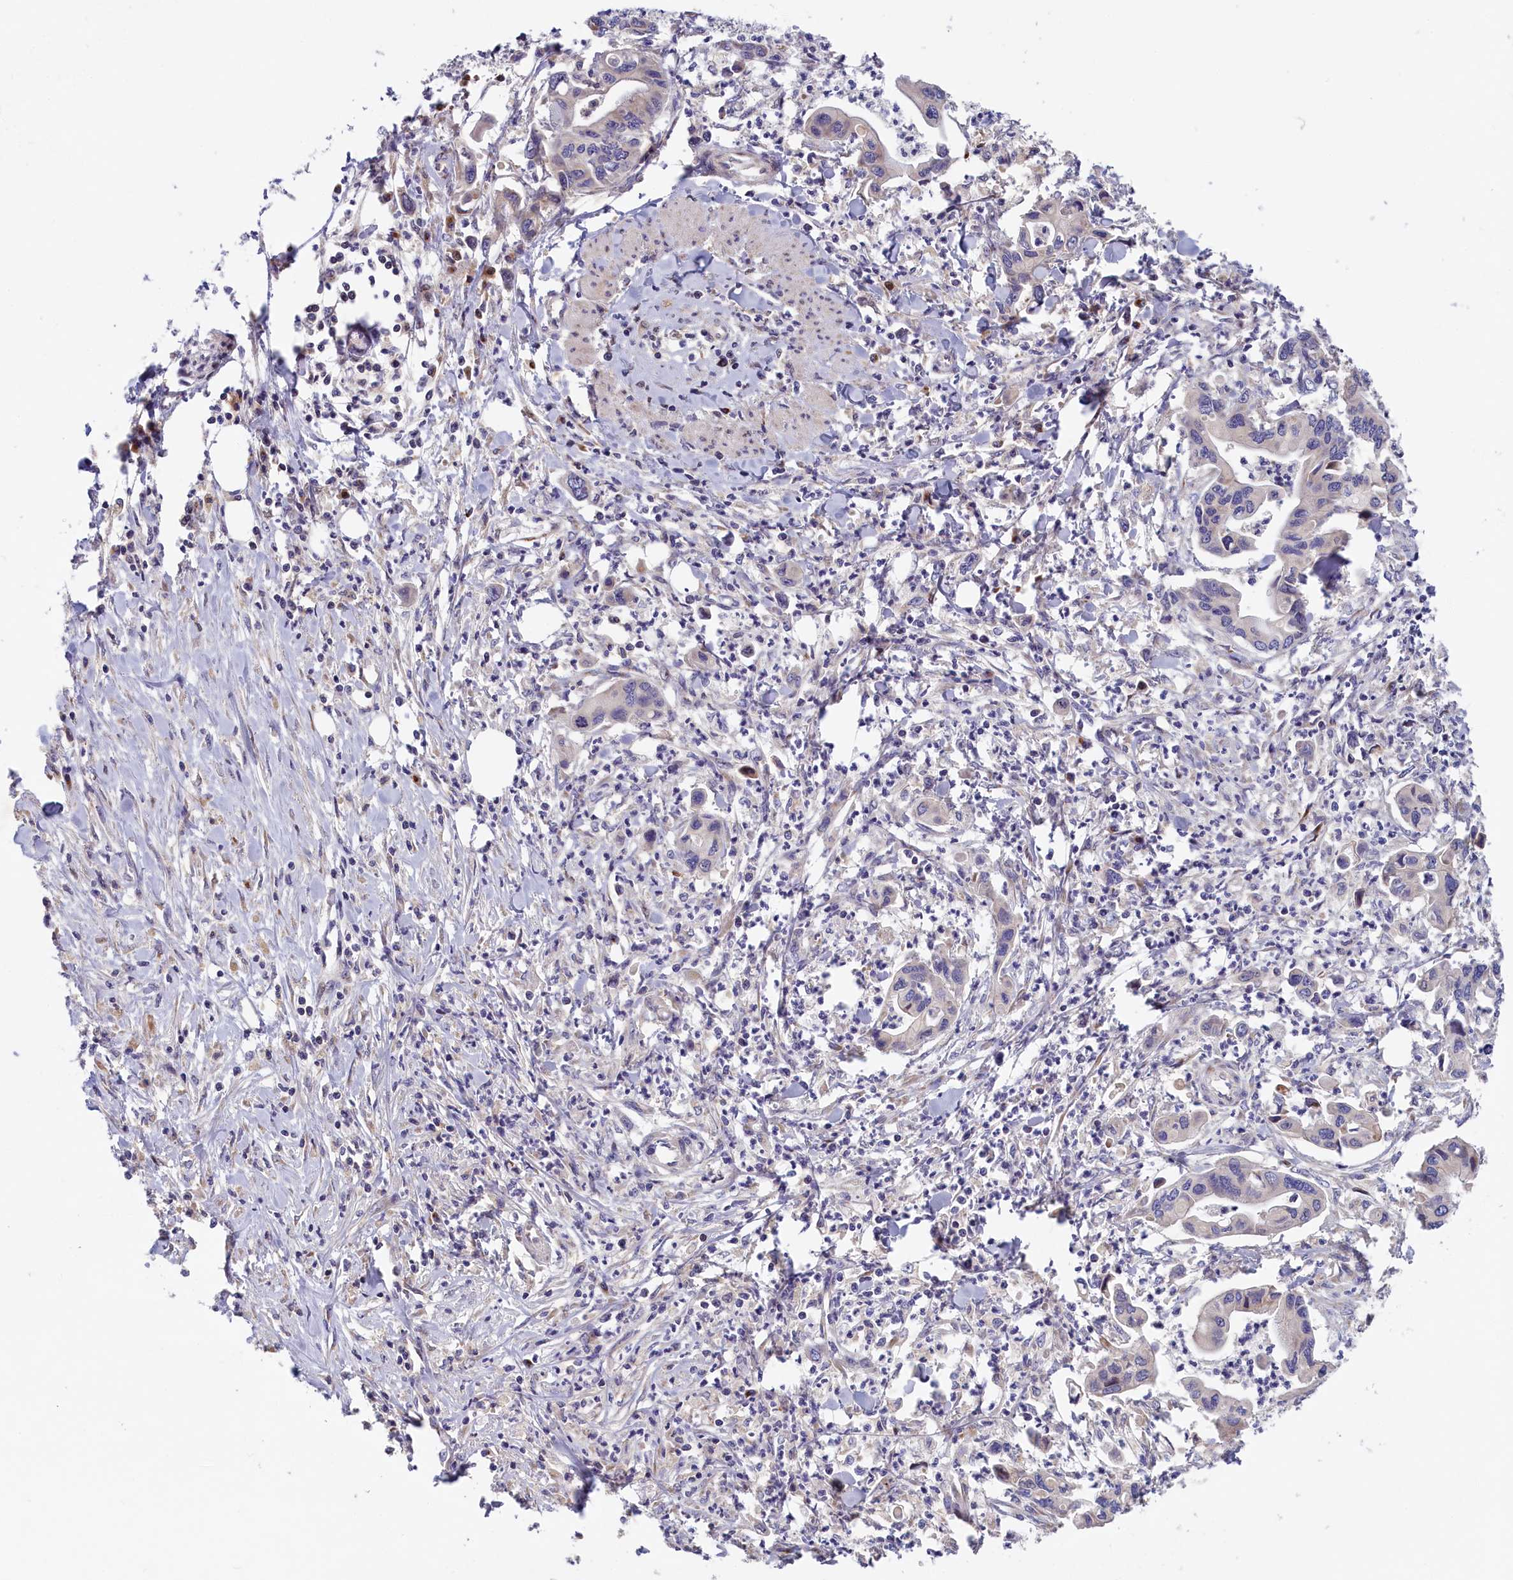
{"staining": {"intensity": "moderate", "quantity": "<25%", "location": "cytoplasmic/membranous"}, "tissue": "pancreatic cancer", "cell_type": "Tumor cells", "image_type": "cancer", "snomed": [{"axis": "morphology", "description": "Adenocarcinoma, NOS"}, {"axis": "topography", "description": "Pancreas"}], "caption": "Tumor cells display low levels of moderate cytoplasmic/membranous expression in about <25% of cells in pancreatic adenocarcinoma.", "gene": "CHST12", "patient": {"sex": "female", "age": 50}}